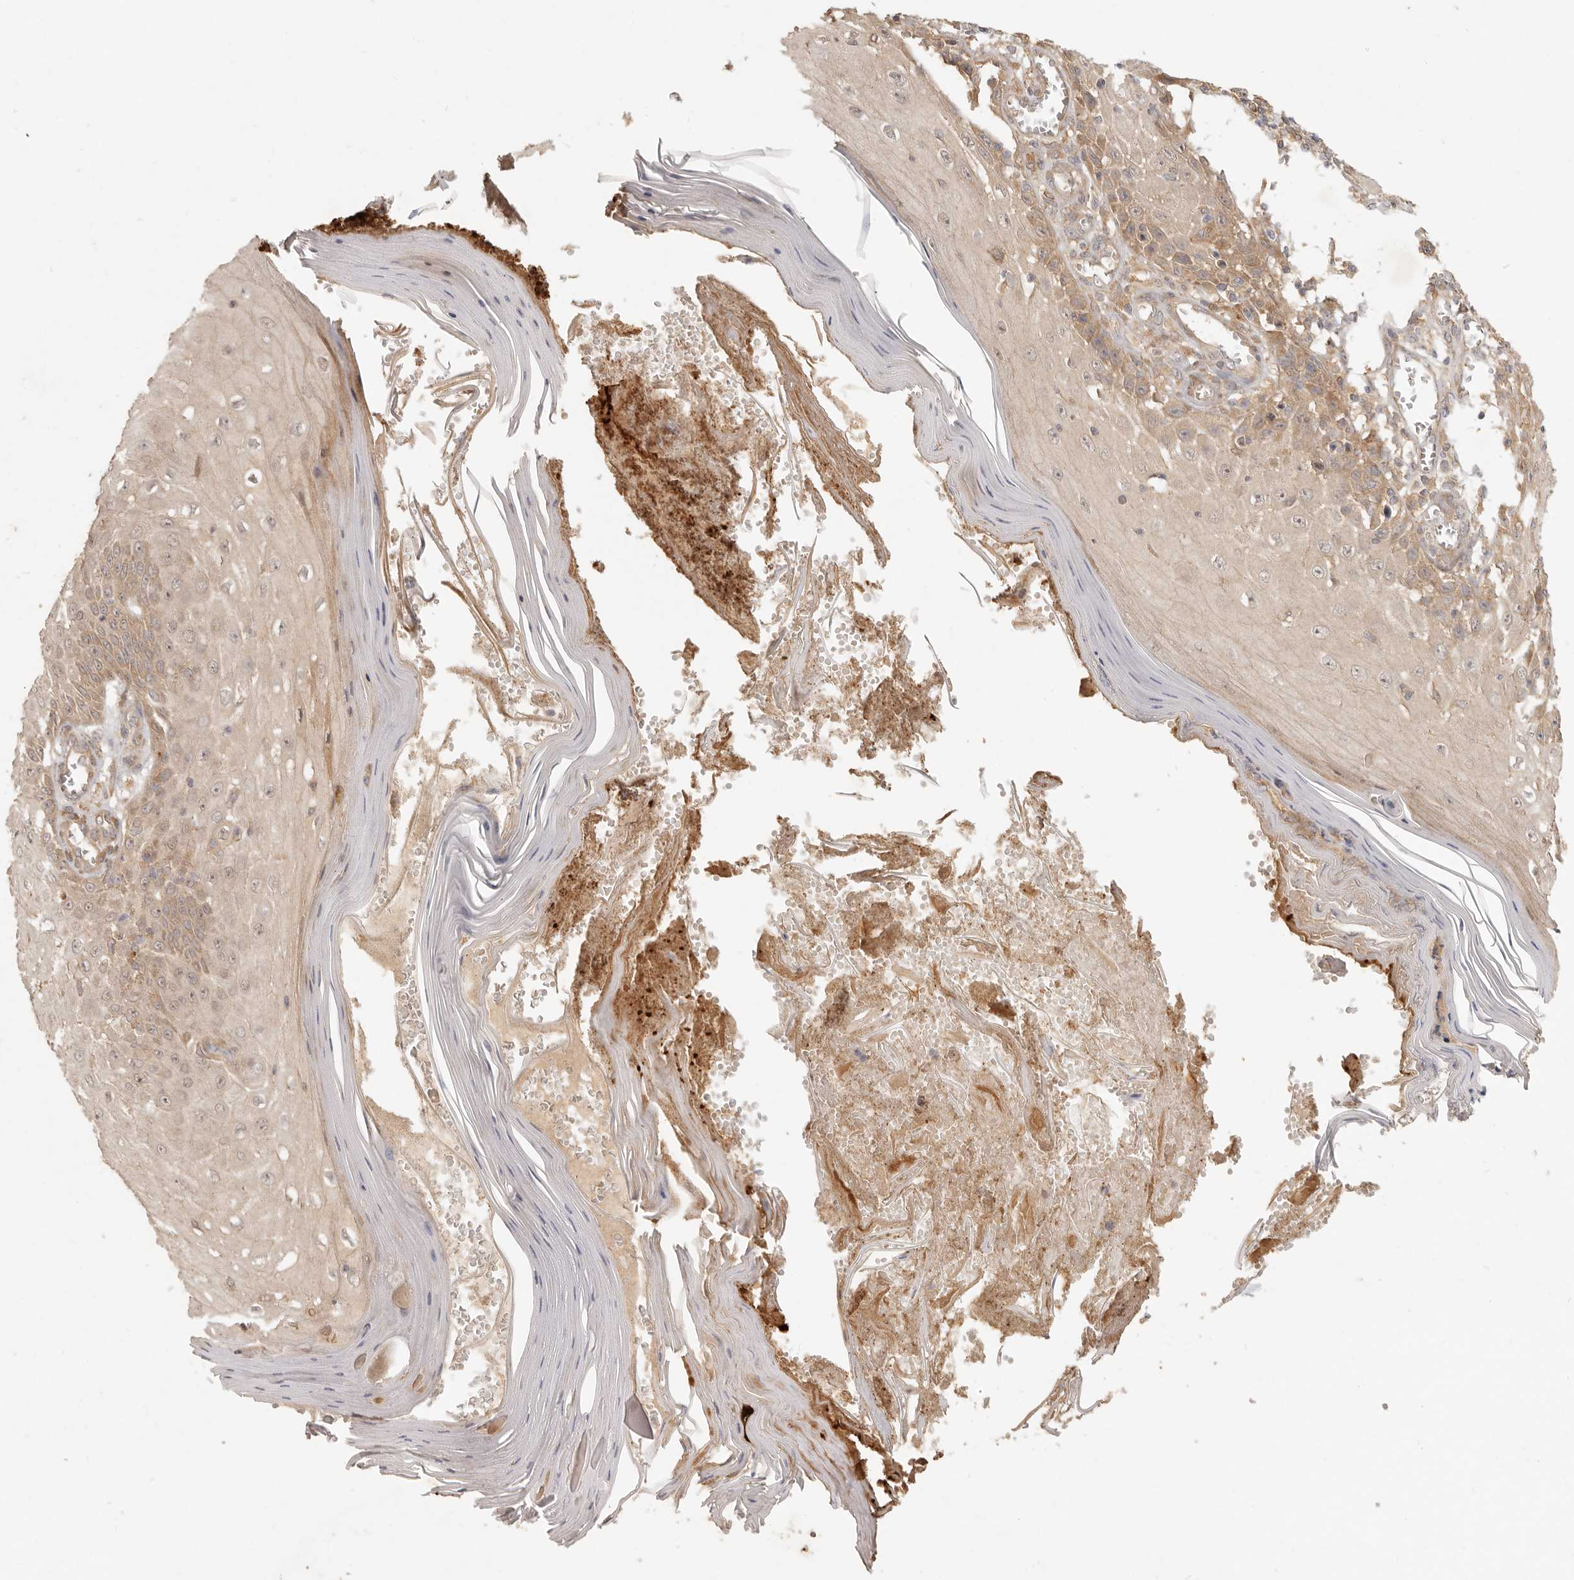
{"staining": {"intensity": "weak", "quantity": "25%-75%", "location": "cytoplasmic/membranous"}, "tissue": "skin cancer", "cell_type": "Tumor cells", "image_type": "cancer", "snomed": [{"axis": "morphology", "description": "Squamous cell carcinoma, NOS"}, {"axis": "topography", "description": "Skin"}], "caption": "This is an image of immunohistochemistry (IHC) staining of skin cancer, which shows weak positivity in the cytoplasmic/membranous of tumor cells.", "gene": "VIPR1", "patient": {"sex": "female", "age": 73}}